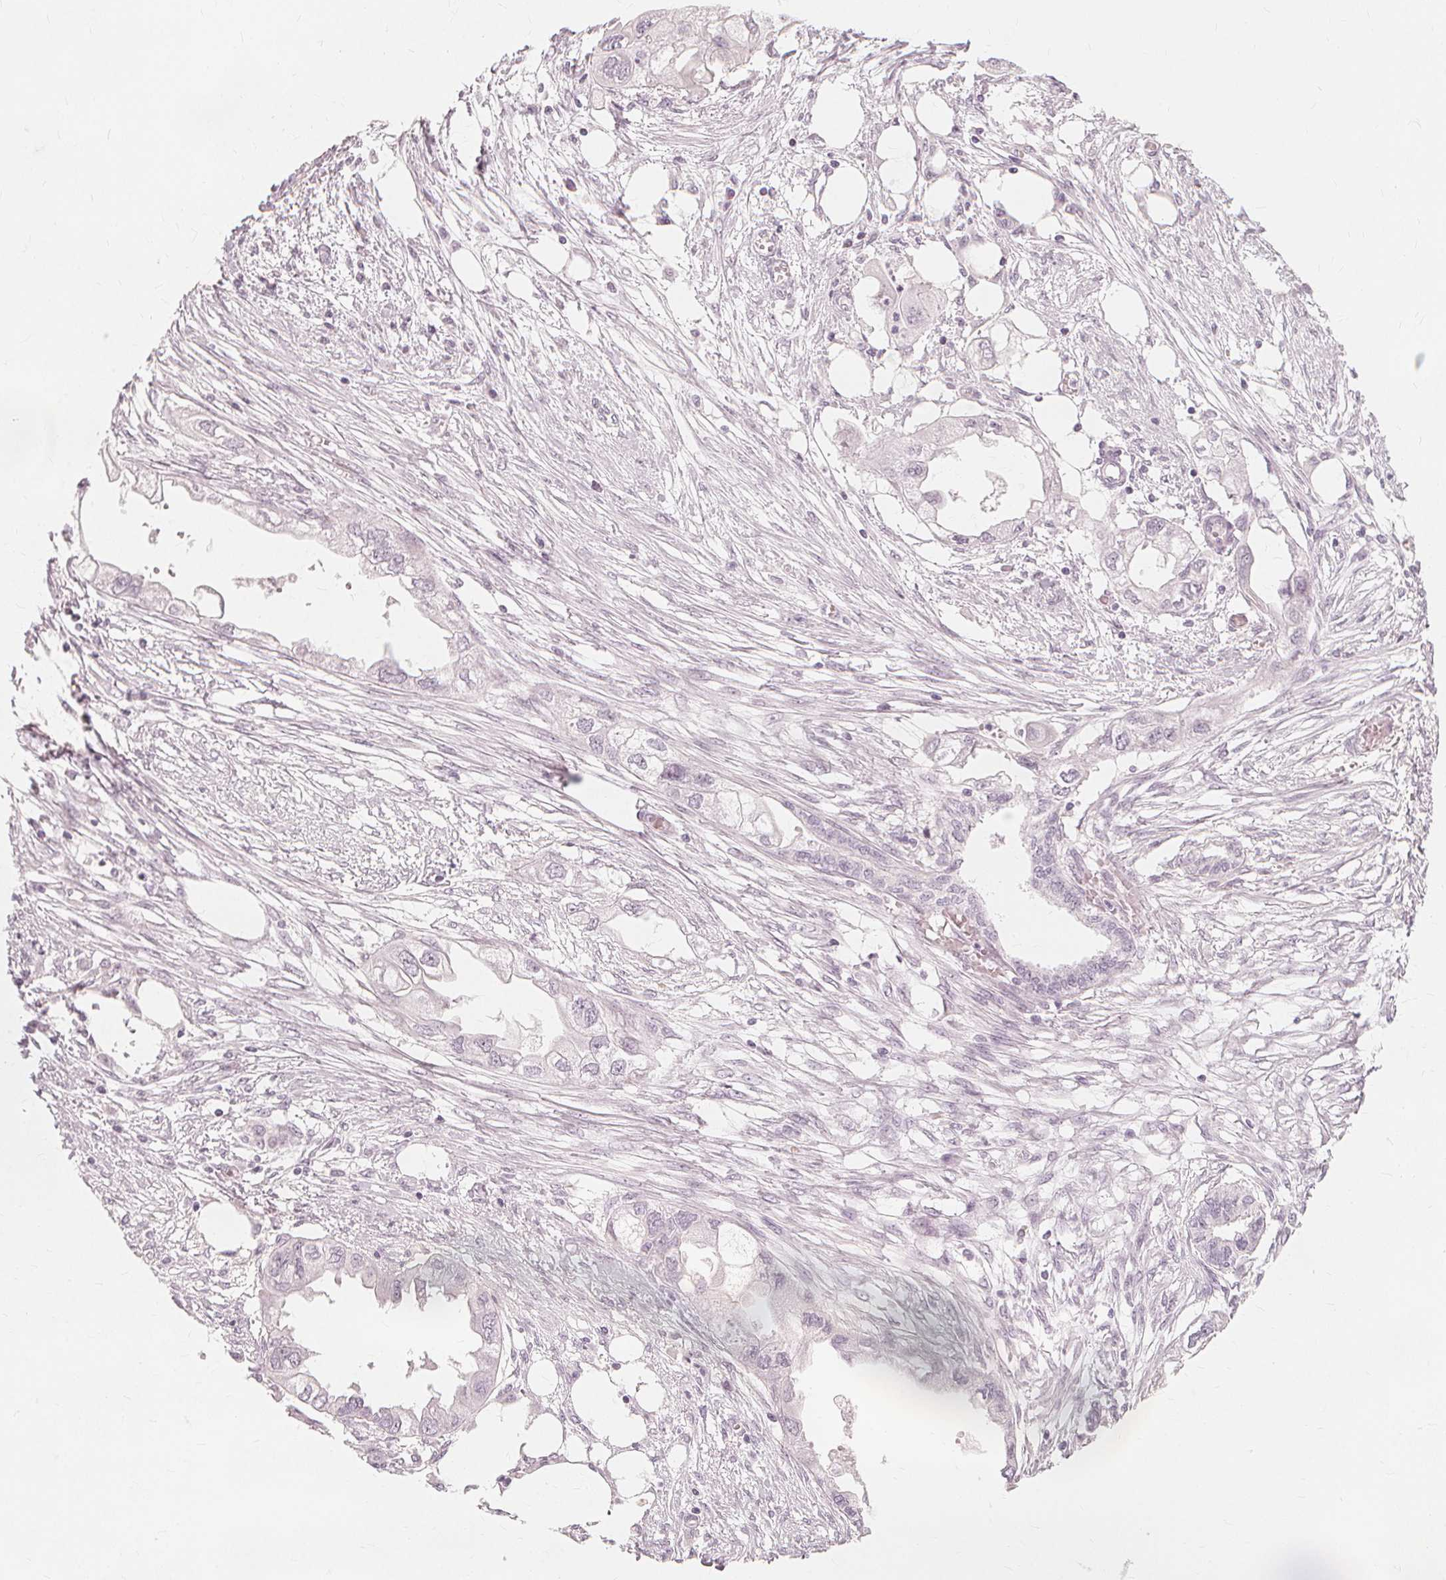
{"staining": {"intensity": "negative", "quantity": "none", "location": "none"}, "tissue": "endometrial cancer", "cell_type": "Tumor cells", "image_type": "cancer", "snomed": [{"axis": "morphology", "description": "Adenocarcinoma, NOS"}, {"axis": "morphology", "description": "Adenocarcinoma, metastatic, NOS"}, {"axis": "topography", "description": "Adipose tissue"}, {"axis": "topography", "description": "Endometrium"}], "caption": "Endometrial adenocarcinoma was stained to show a protein in brown. There is no significant expression in tumor cells. (Immunohistochemistry, brightfield microscopy, high magnification).", "gene": "NXPE1", "patient": {"sex": "female", "age": 67}}